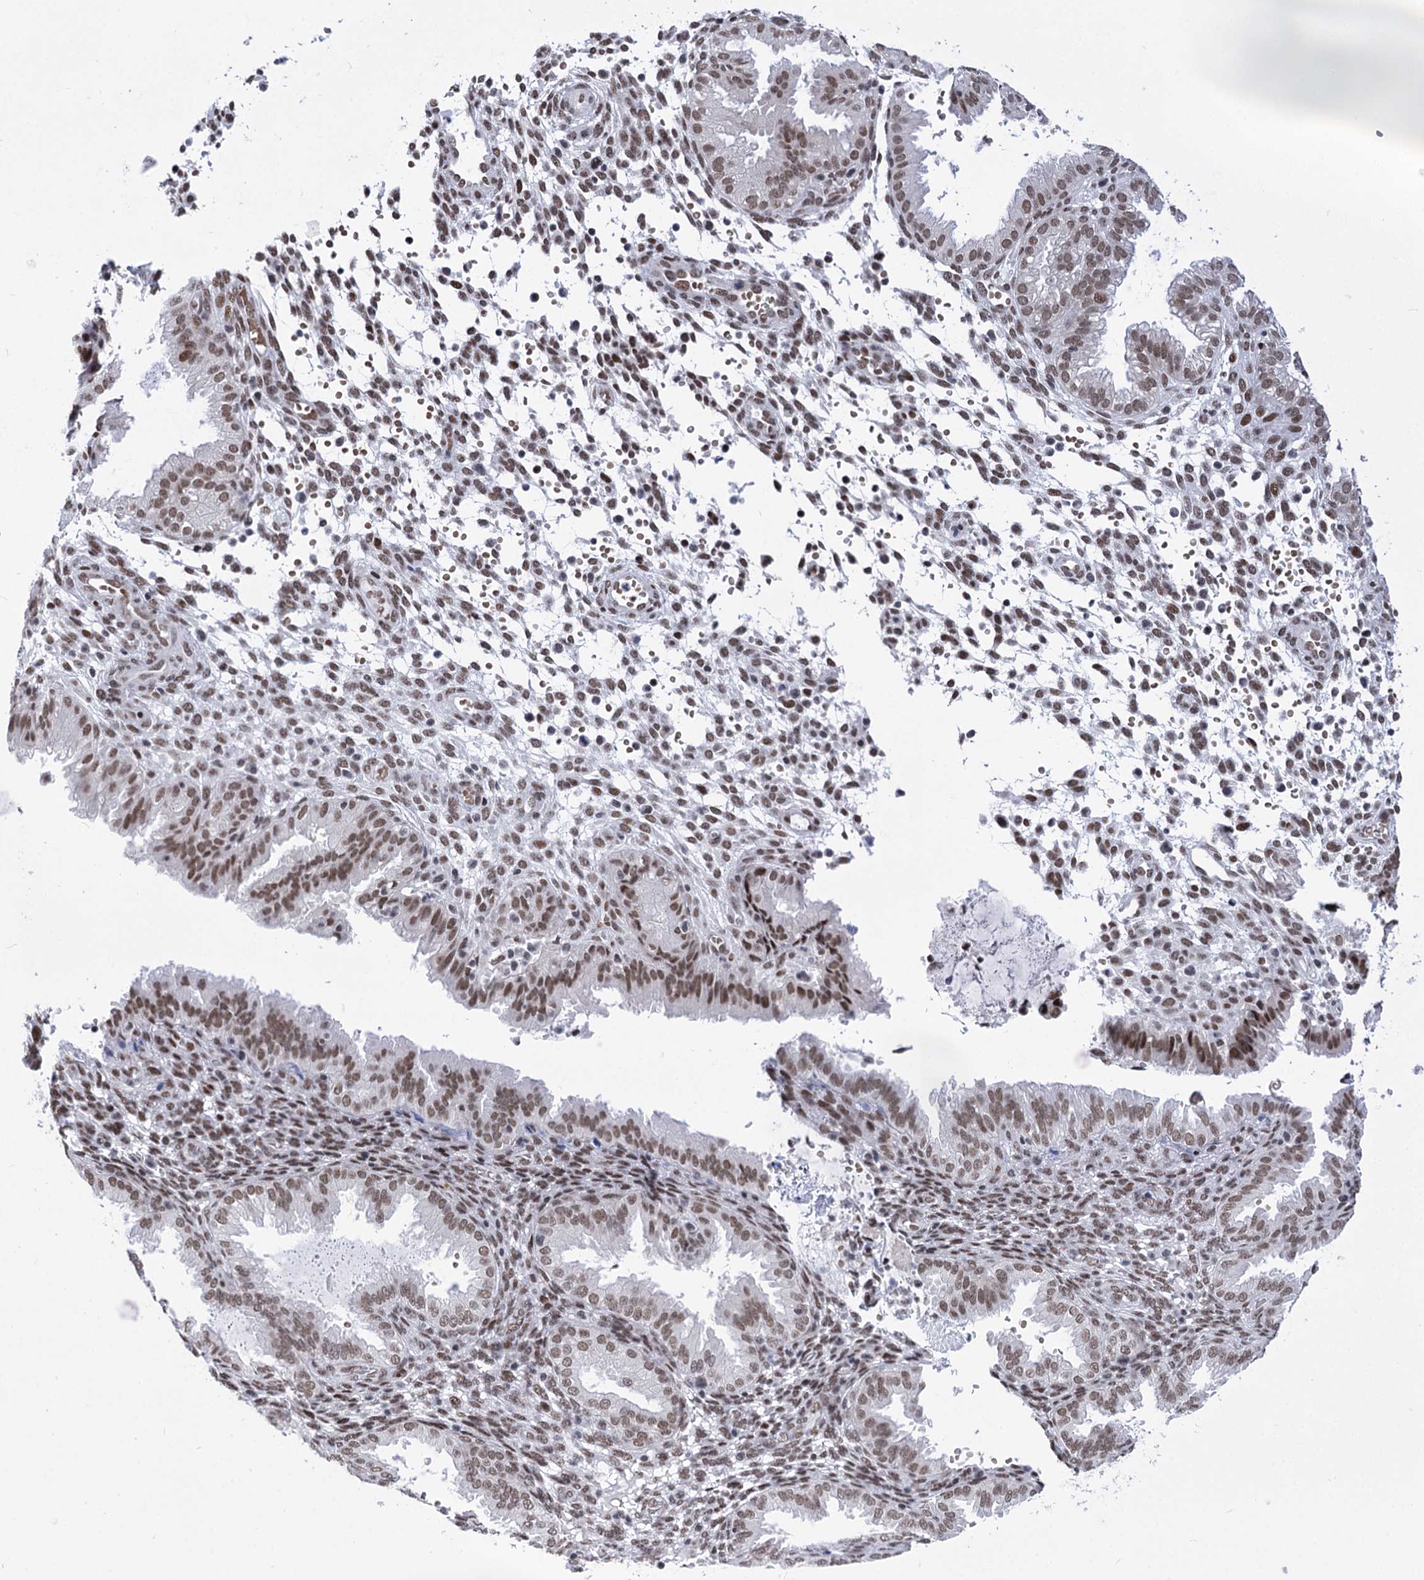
{"staining": {"intensity": "weak", "quantity": ">75%", "location": "nuclear"}, "tissue": "endometrium", "cell_type": "Cells in endometrial stroma", "image_type": "normal", "snomed": [{"axis": "morphology", "description": "Normal tissue, NOS"}, {"axis": "topography", "description": "Endometrium"}], "caption": "The histopathology image reveals a brown stain indicating the presence of a protein in the nuclear of cells in endometrial stroma in endometrium.", "gene": "POU4F3", "patient": {"sex": "female", "age": 33}}